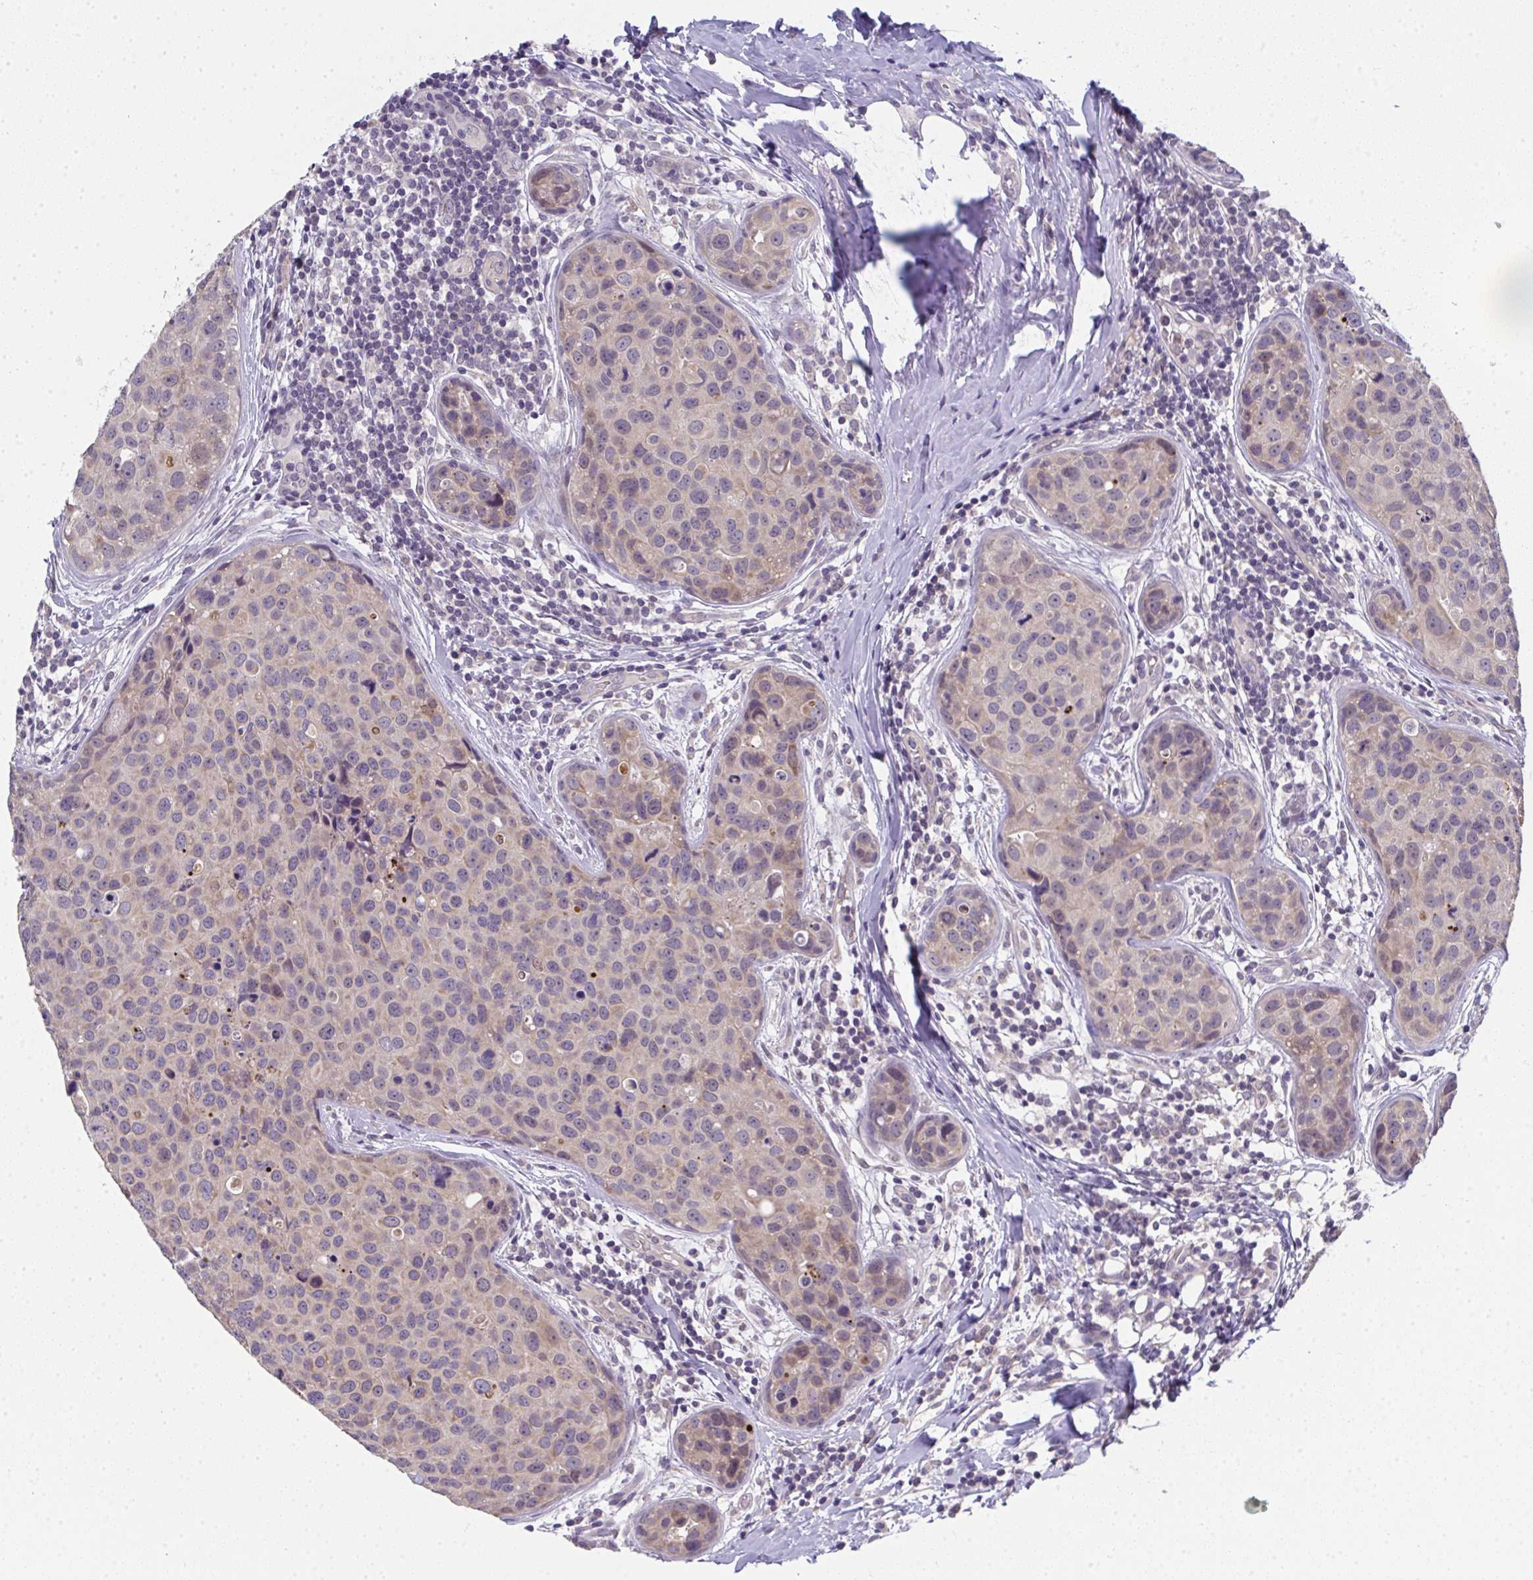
{"staining": {"intensity": "weak", "quantity": "25%-75%", "location": "cytoplasmic/membranous,nuclear"}, "tissue": "breast cancer", "cell_type": "Tumor cells", "image_type": "cancer", "snomed": [{"axis": "morphology", "description": "Duct carcinoma"}, {"axis": "topography", "description": "Breast"}], "caption": "An immunohistochemistry (IHC) micrograph of tumor tissue is shown. Protein staining in brown shows weak cytoplasmic/membranous and nuclear positivity in breast cancer within tumor cells.", "gene": "RIOK1", "patient": {"sex": "female", "age": 24}}